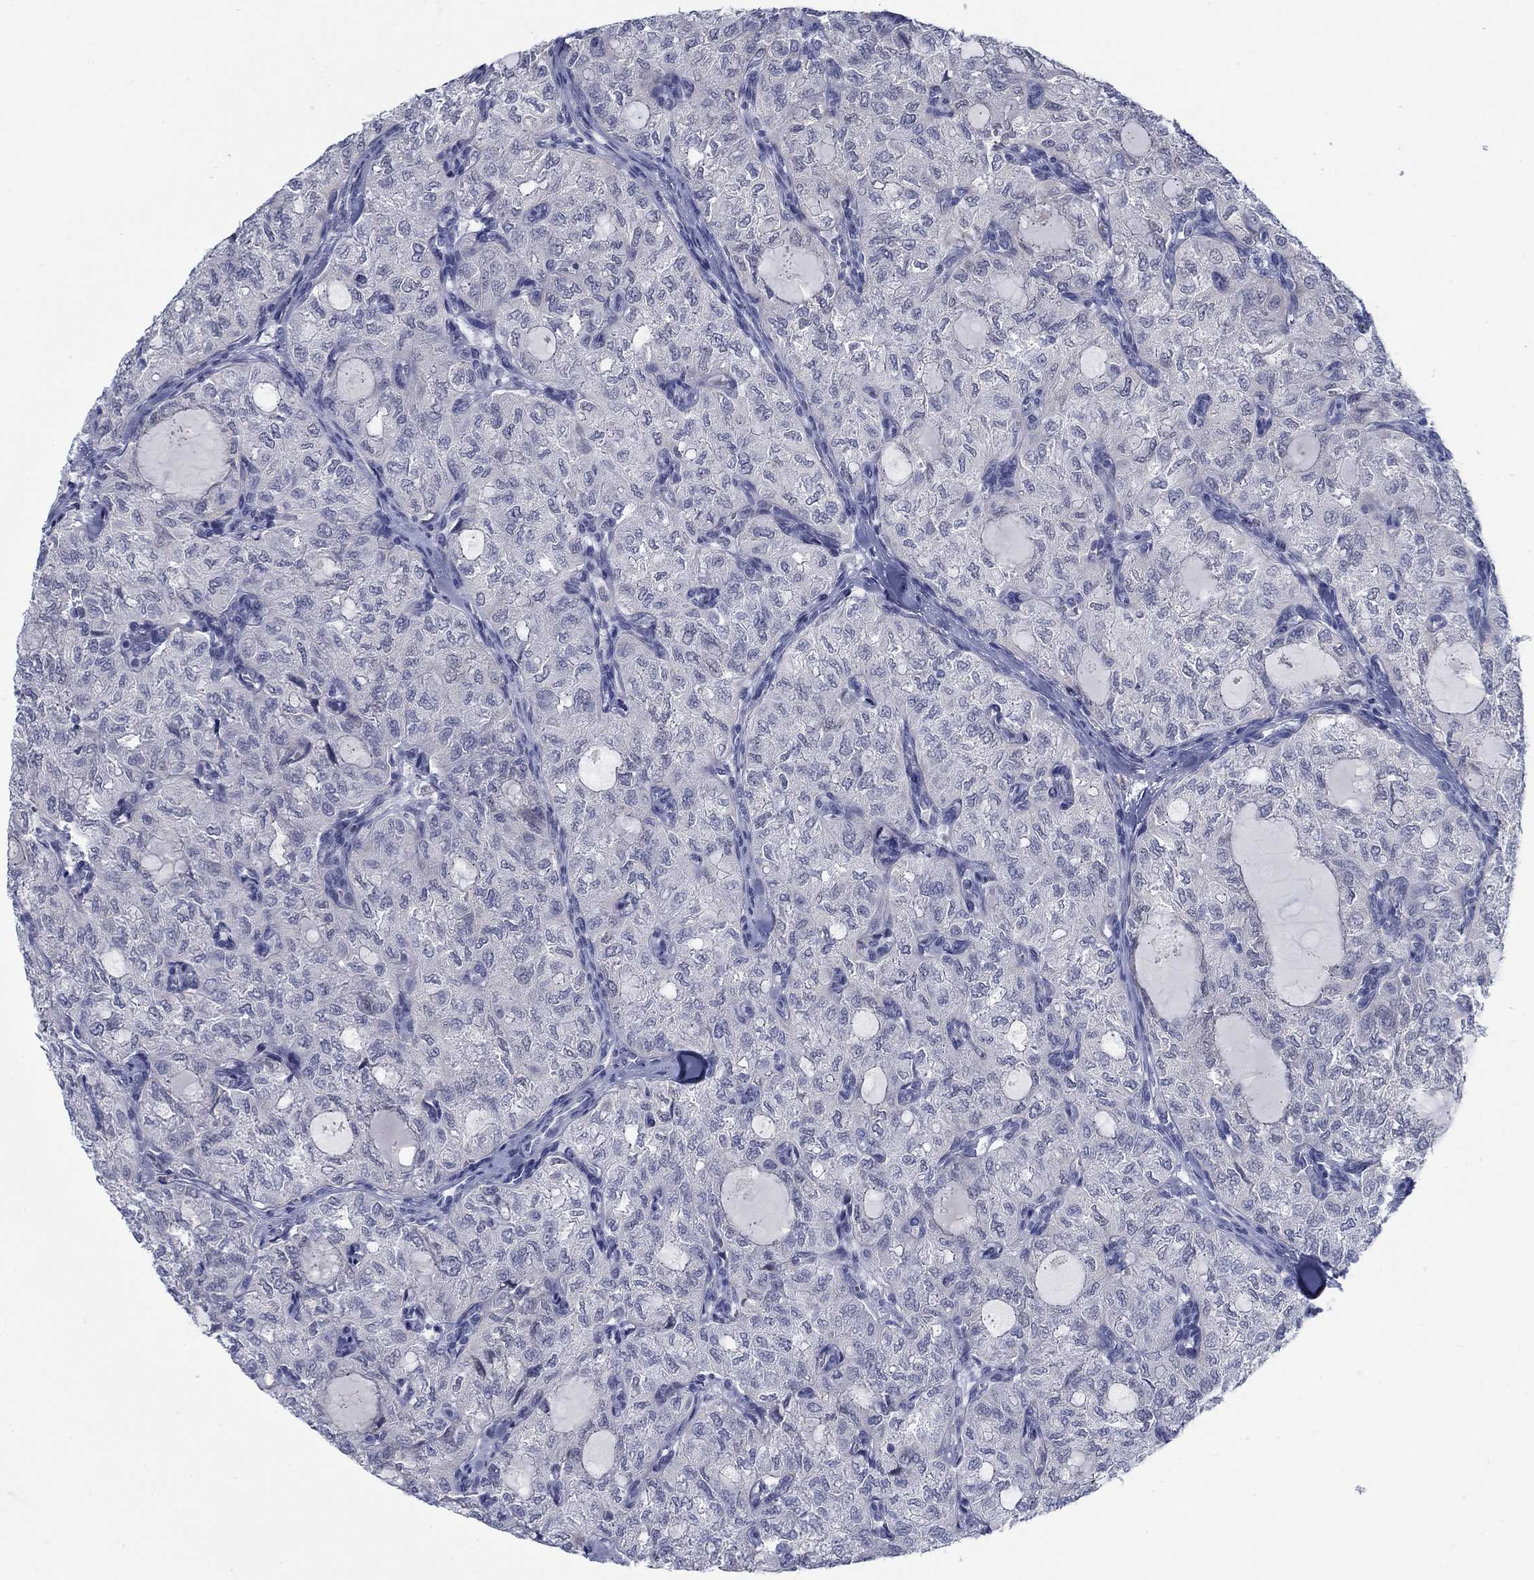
{"staining": {"intensity": "negative", "quantity": "none", "location": "none"}, "tissue": "thyroid cancer", "cell_type": "Tumor cells", "image_type": "cancer", "snomed": [{"axis": "morphology", "description": "Follicular adenoma carcinoma, NOS"}, {"axis": "topography", "description": "Thyroid gland"}], "caption": "High power microscopy image of an immunohistochemistry micrograph of follicular adenoma carcinoma (thyroid), revealing no significant expression in tumor cells.", "gene": "DNAL1", "patient": {"sex": "male", "age": 75}}